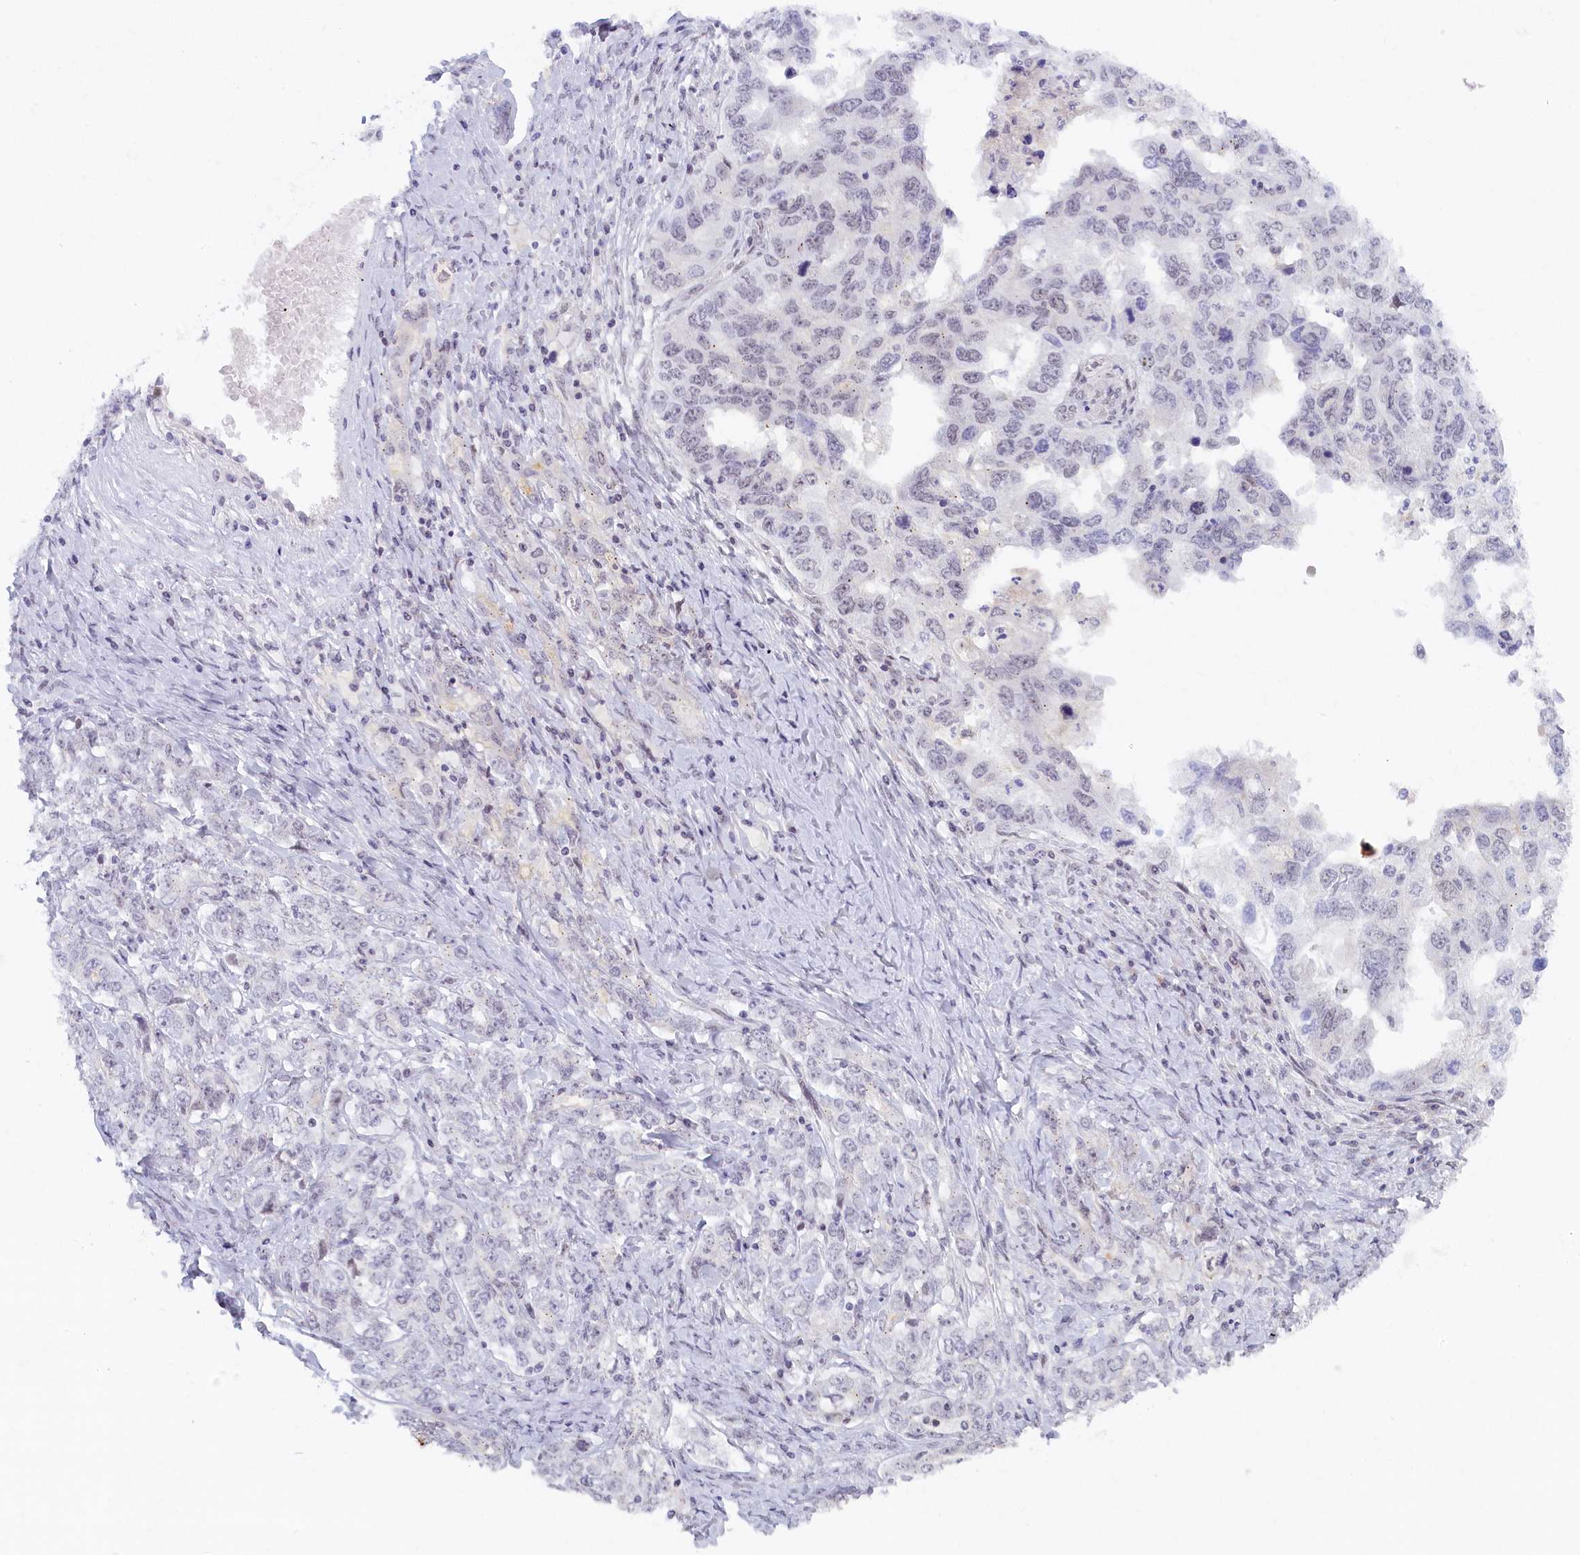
{"staining": {"intensity": "negative", "quantity": "none", "location": "none"}, "tissue": "ovarian cancer", "cell_type": "Tumor cells", "image_type": "cancer", "snomed": [{"axis": "morphology", "description": "Carcinoma, endometroid"}, {"axis": "topography", "description": "Ovary"}], "caption": "Immunohistochemical staining of human ovarian endometroid carcinoma exhibits no significant positivity in tumor cells.", "gene": "SEC31B", "patient": {"sex": "female", "age": 62}}